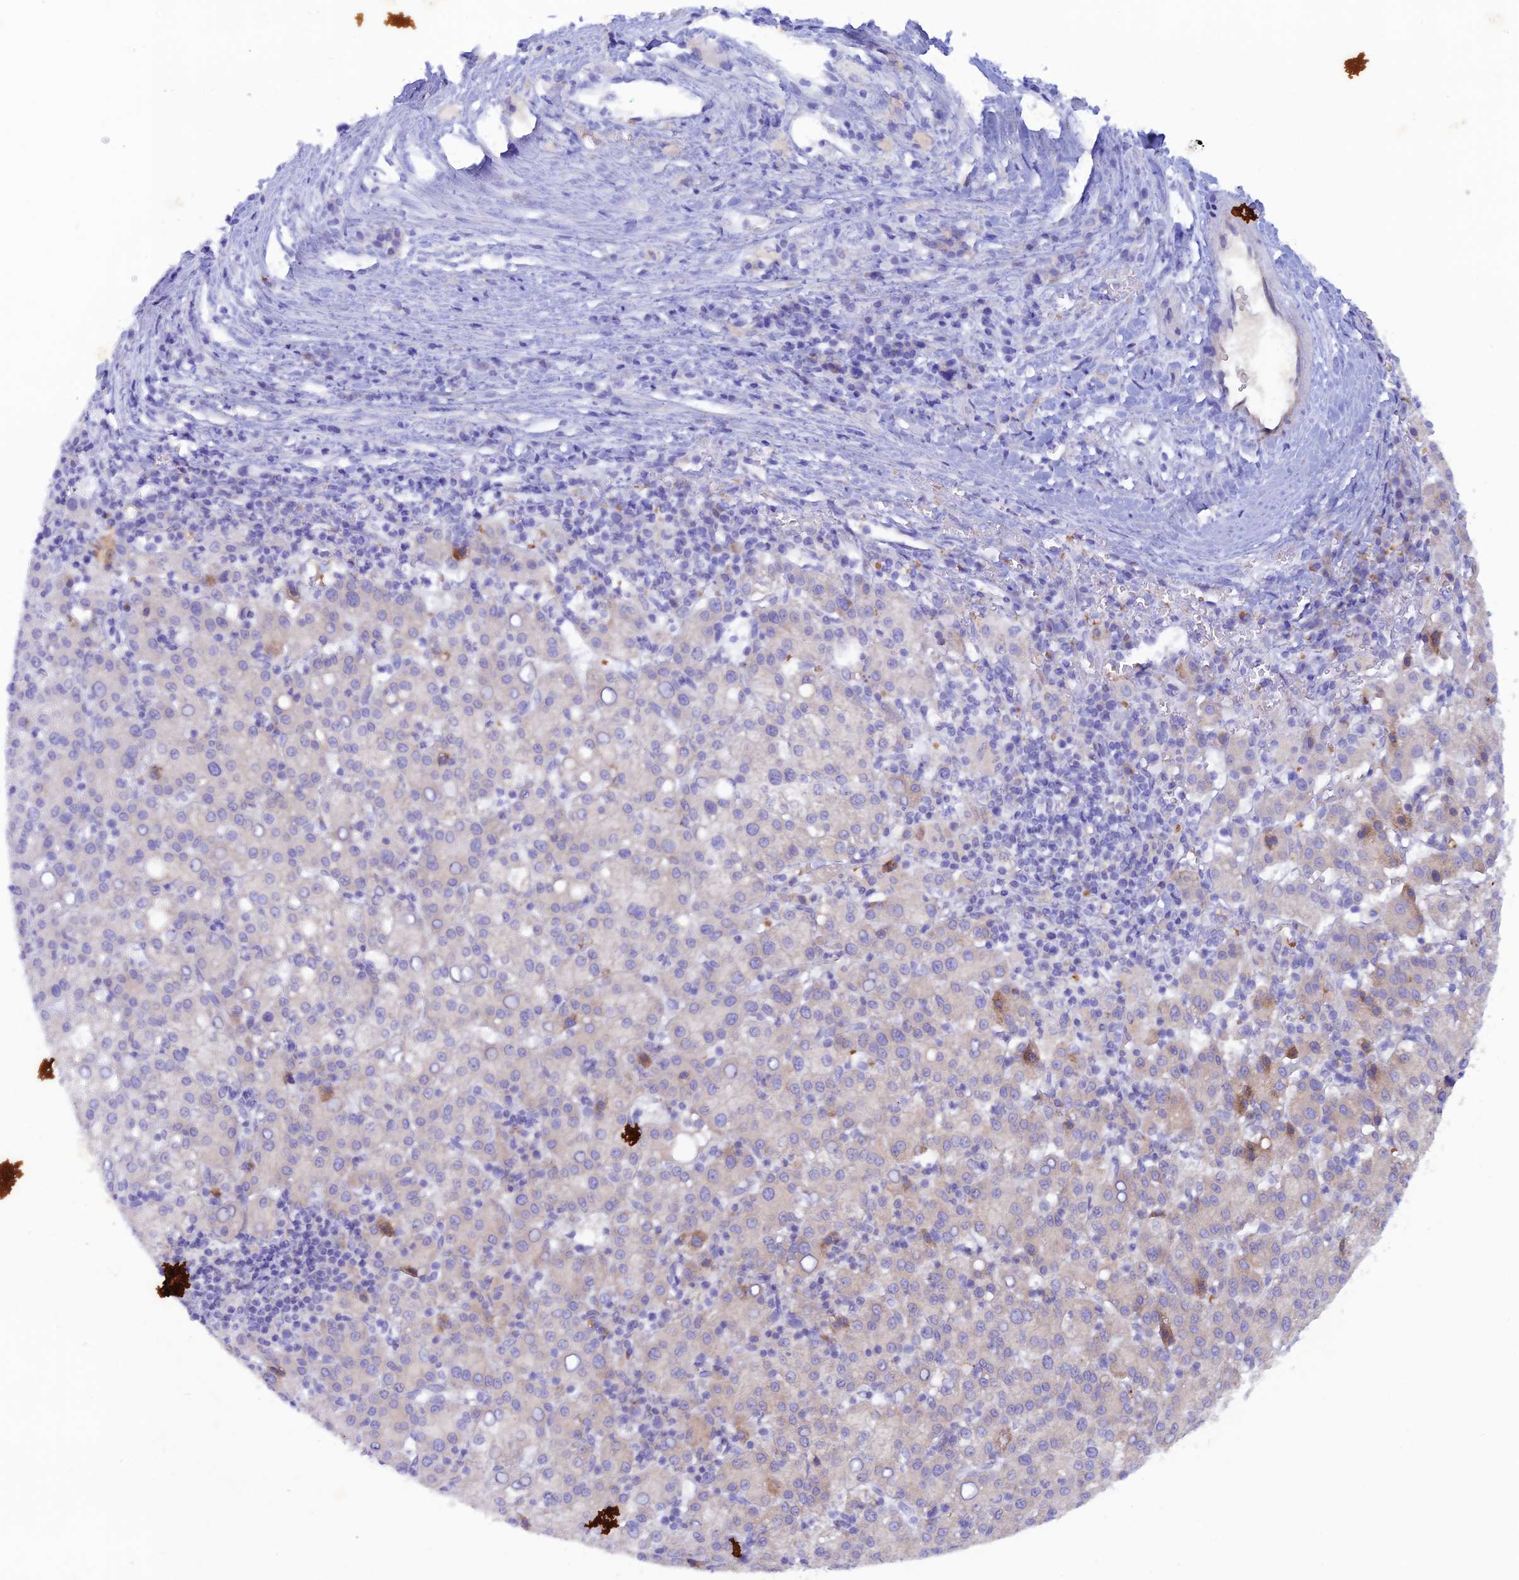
{"staining": {"intensity": "weak", "quantity": "<25%", "location": "cytoplasmic/membranous"}, "tissue": "liver cancer", "cell_type": "Tumor cells", "image_type": "cancer", "snomed": [{"axis": "morphology", "description": "Carcinoma, Hepatocellular, NOS"}, {"axis": "topography", "description": "Liver"}], "caption": "This photomicrograph is of liver hepatocellular carcinoma stained with immunohistochemistry to label a protein in brown with the nuclei are counter-stained blue. There is no expression in tumor cells.", "gene": "GMCL1", "patient": {"sex": "female", "age": 58}}